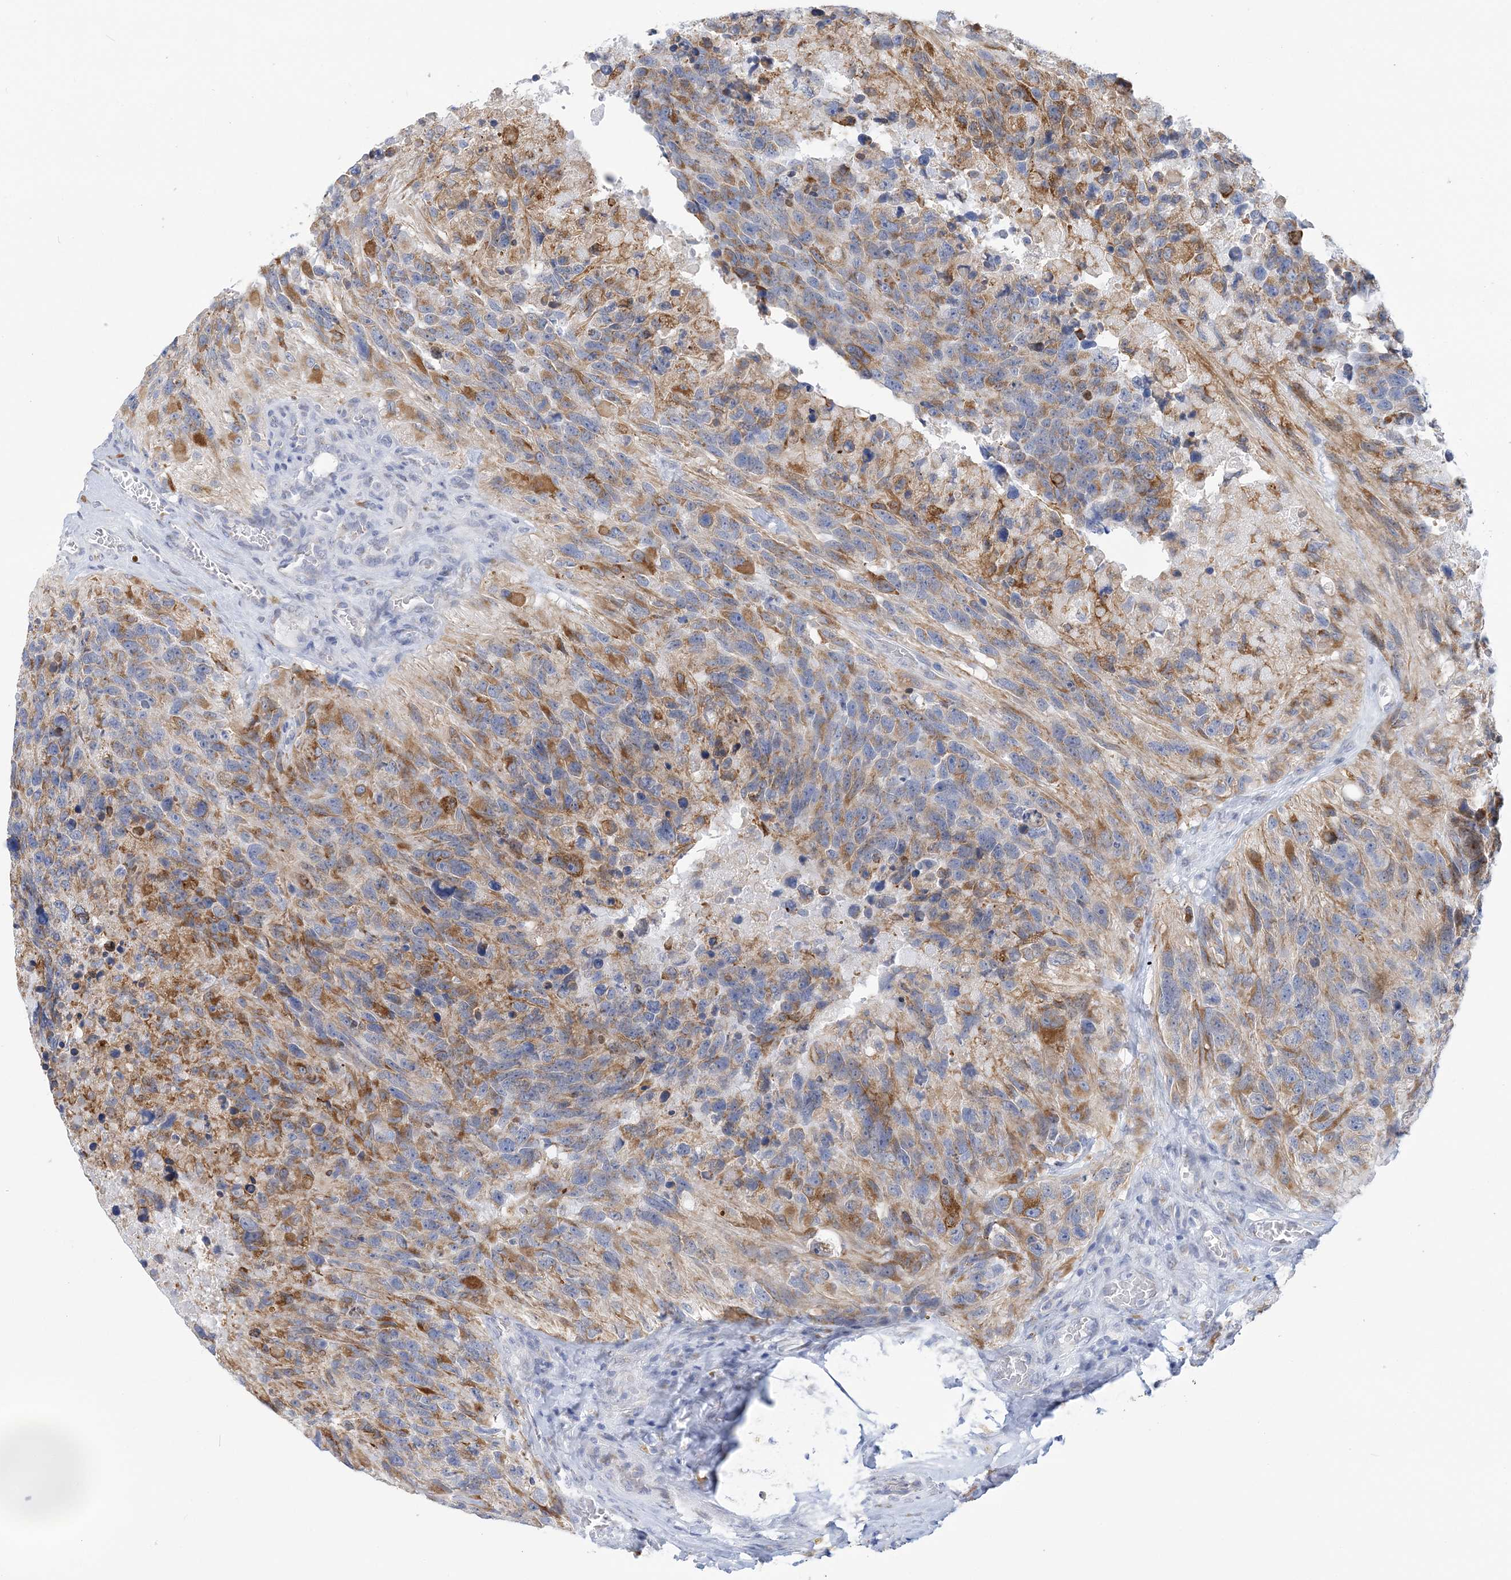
{"staining": {"intensity": "moderate", "quantity": "<25%", "location": "cytoplasmic/membranous"}, "tissue": "glioma", "cell_type": "Tumor cells", "image_type": "cancer", "snomed": [{"axis": "morphology", "description": "Glioma, malignant, High grade"}, {"axis": "topography", "description": "Brain"}], "caption": "Malignant high-grade glioma stained with DAB (3,3'-diaminobenzidine) immunohistochemistry (IHC) displays low levels of moderate cytoplasmic/membranous positivity in approximately <25% of tumor cells. Using DAB (brown) and hematoxylin (blue) stains, captured at high magnification using brightfield microscopy.", "gene": "PLEKHG4B", "patient": {"sex": "male", "age": 69}}